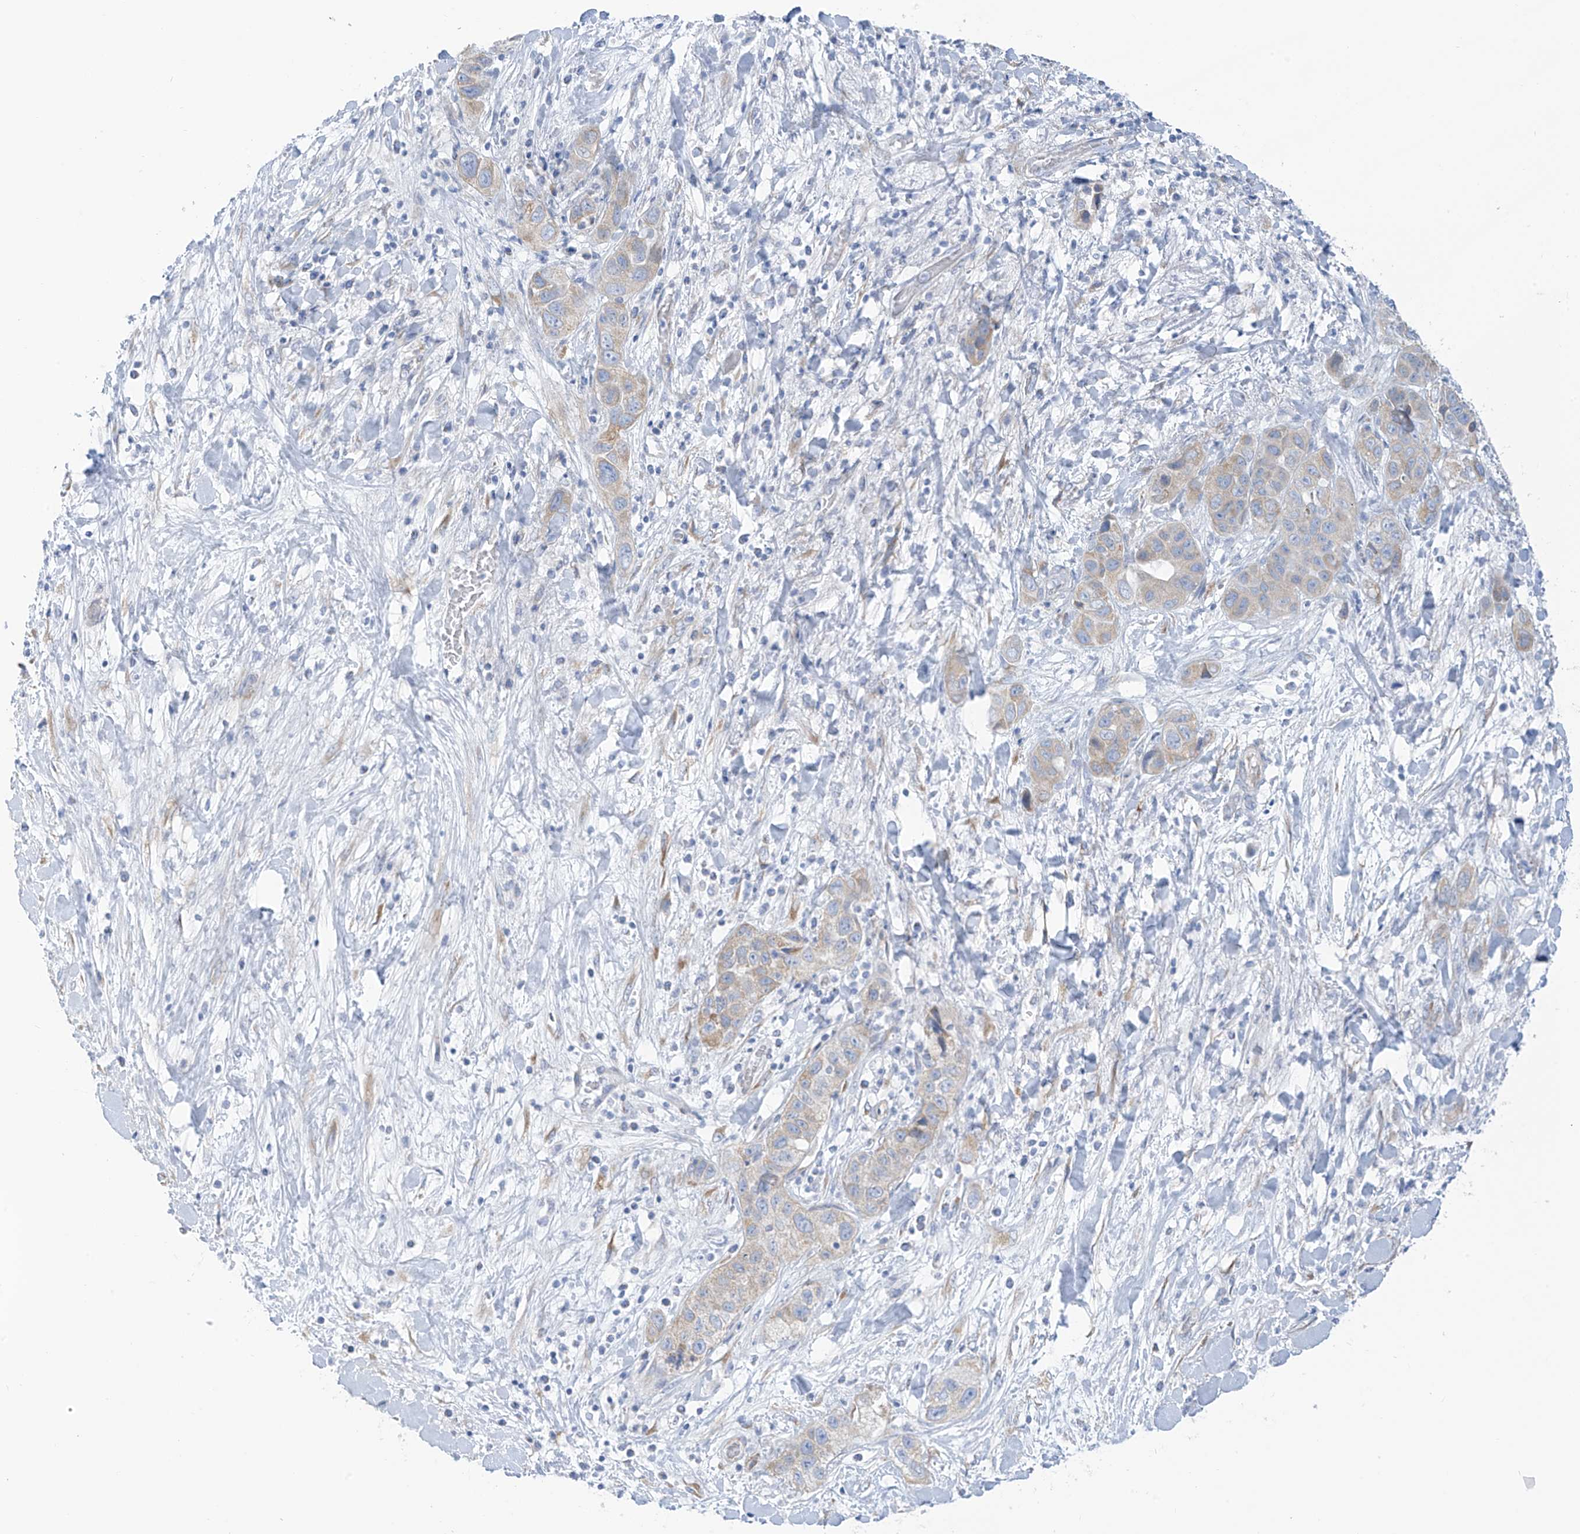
{"staining": {"intensity": "negative", "quantity": "none", "location": "none"}, "tissue": "liver cancer", "cell_type": "Tumor cells", "image_type": "cancer", "snomed": [{"axis": "morphology", "description": "Cholangiocarcinoma"}, {"axis": "topography", "description": "Liver"}], "caption": "Micrograph shows no protein expression in tumor cells of liver cancer (cholangiocarcinoma) tissue.", "gene": "RCN2", "patient": {"sex": "female", "age": 52}}